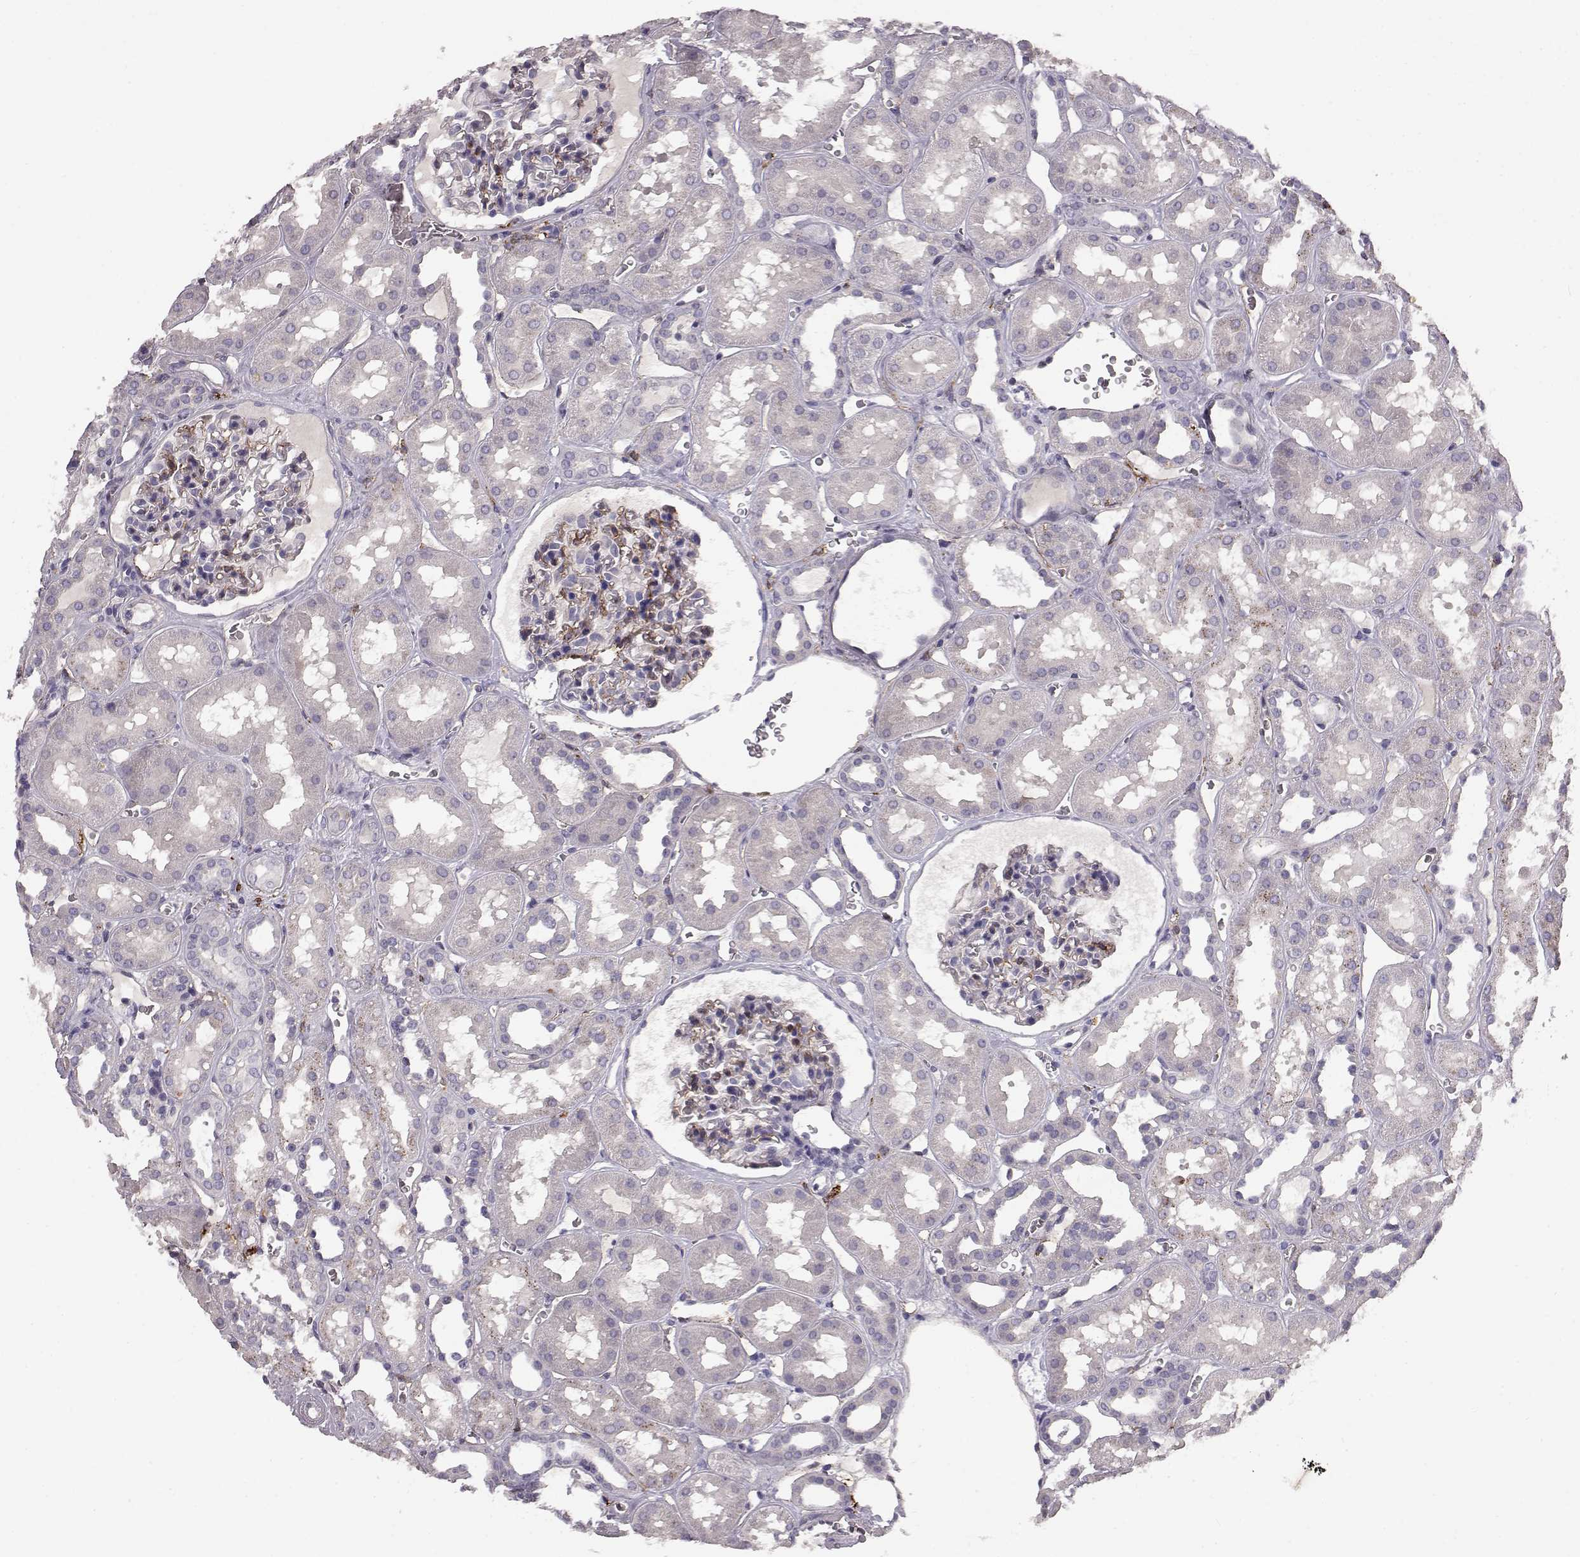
{"staining": {"intensity": "negative", "quantity": "none", "location": "none"}, "tissue": "kidney", "cell_type": "Cells in glomeruli", "image_type": "normal", "snomed": [{"axis": "morphology", "description": "Normal tissue, NOS"}, {"axis": "topography", "description": "Kidney"}], "caption": "A photomicrograph of human kidney is negative for staining in cells in glomeruli. (Stains: DAB (3,3'-diaminobenzidine) immunohistochemistry with hematoxylin counter stain, Microscopy: brightfield microscopy at high magnification).", "gene": "CCNF", "patient": {"sex": "female", "age": 41}}